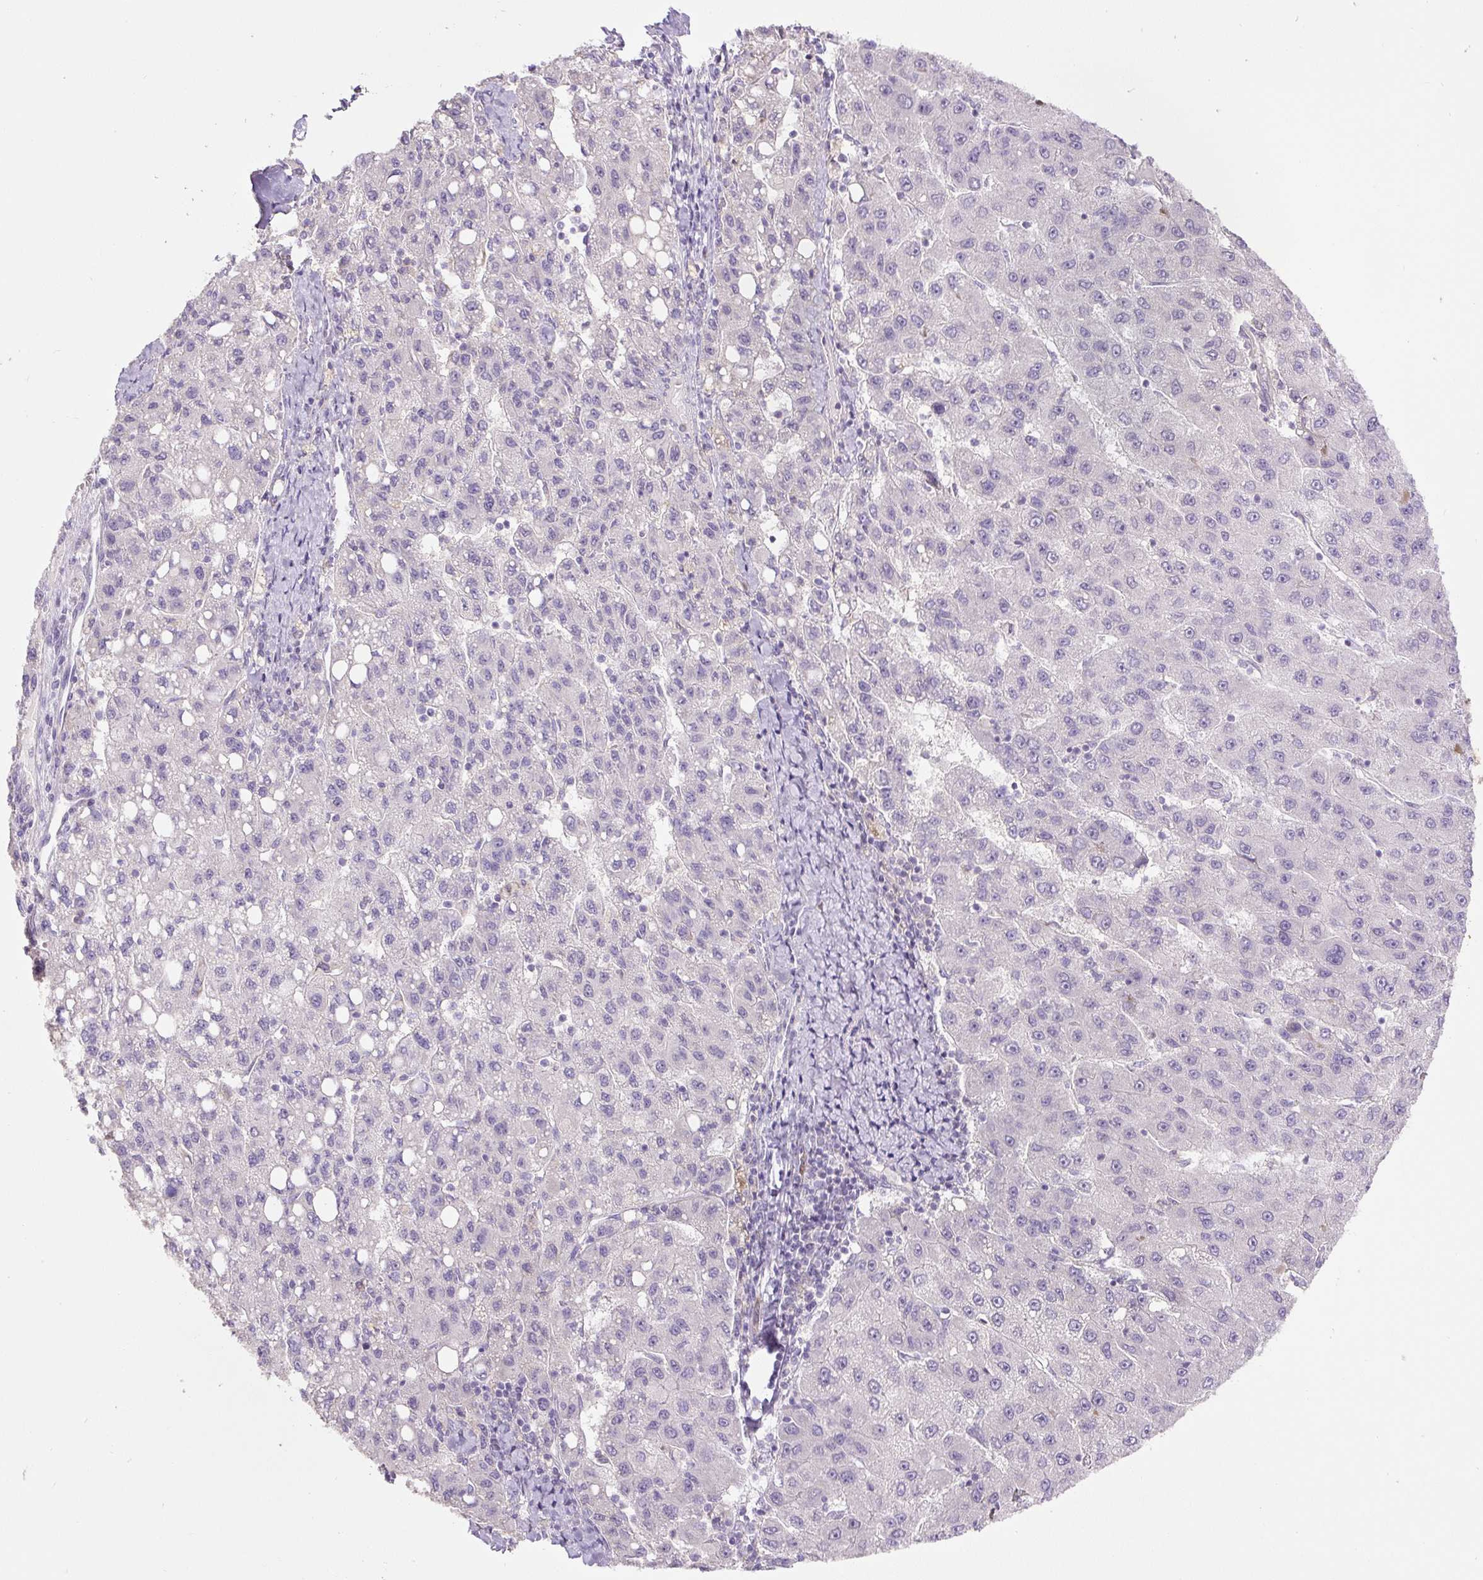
{"staining": {"intensity": "negative", "quantity": "none", "location": "none"}, "tissue": "liver cancer", "cell_type": "Tumor cells", "image_type": "cancer", "snomed": [{"axis": "morphology", "description": "Carcinoma, Hepatocellular, NOS"}, {"axis": "topography", "description": "Liver"}], "caption": "Hepatocellular carcinoma (liver) stained for a protein using immunohistochemistry exhibits no staining tumor cells.", "gene": "HPS4", "patient": {"sex": "female", "age": 82}}